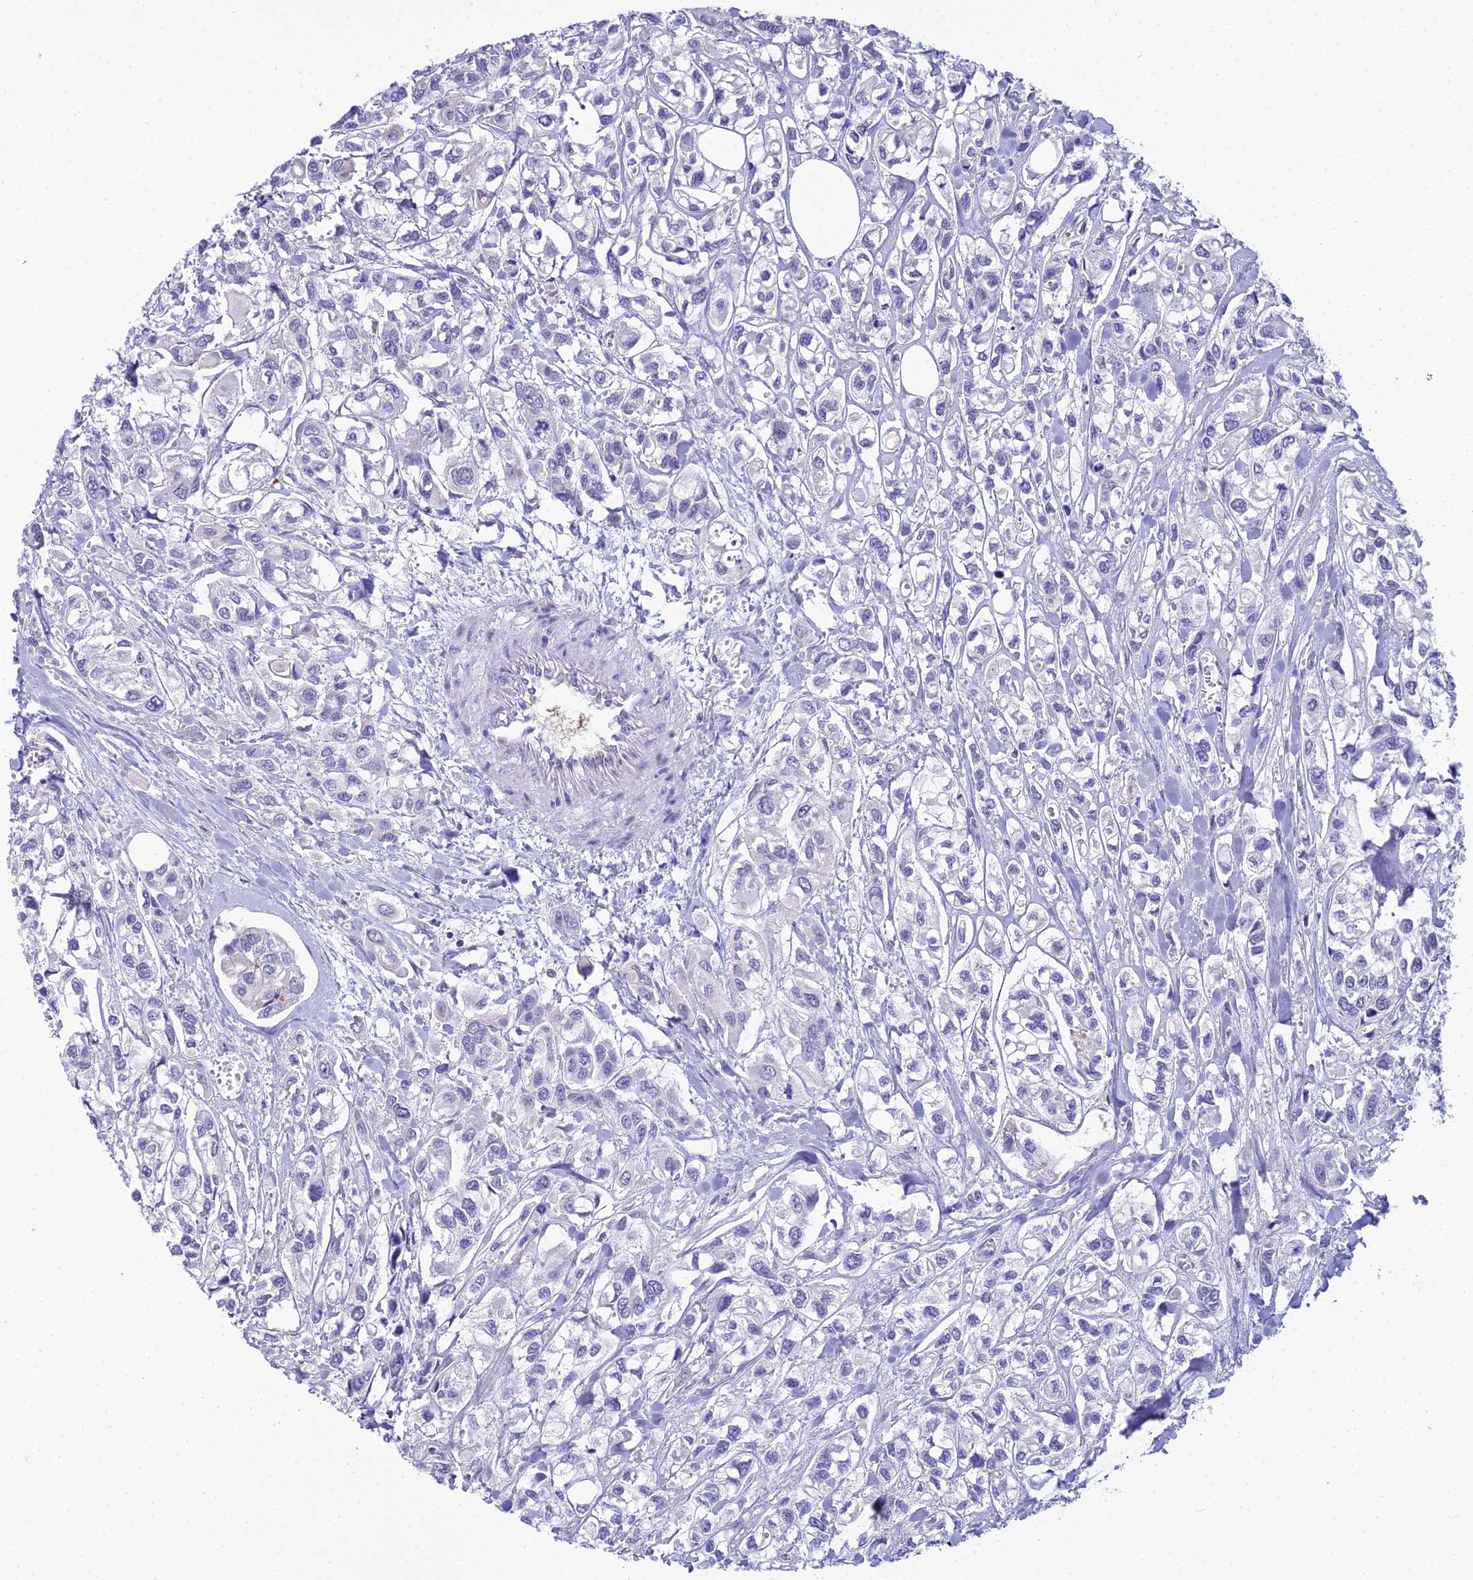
{"staining": {"intensity": "negative", "quantity": "none", "location": "none"}, "tissue": "urothelial cancer", "cell_type": "Tumor cells", "image_type": "cancer", "snomed": [{"axis": "morphology", "description": "Urothelial carcinoma, High grade"}, {"axis": "topography", "description": "Urinary bladder"}], "caption": "This is a micrograph of IHC staining of urothelial cancer, which shows no expression in tumor cells.", "gene": "ZMIZ1", "patient": {"sex": "male", "age": 67}}